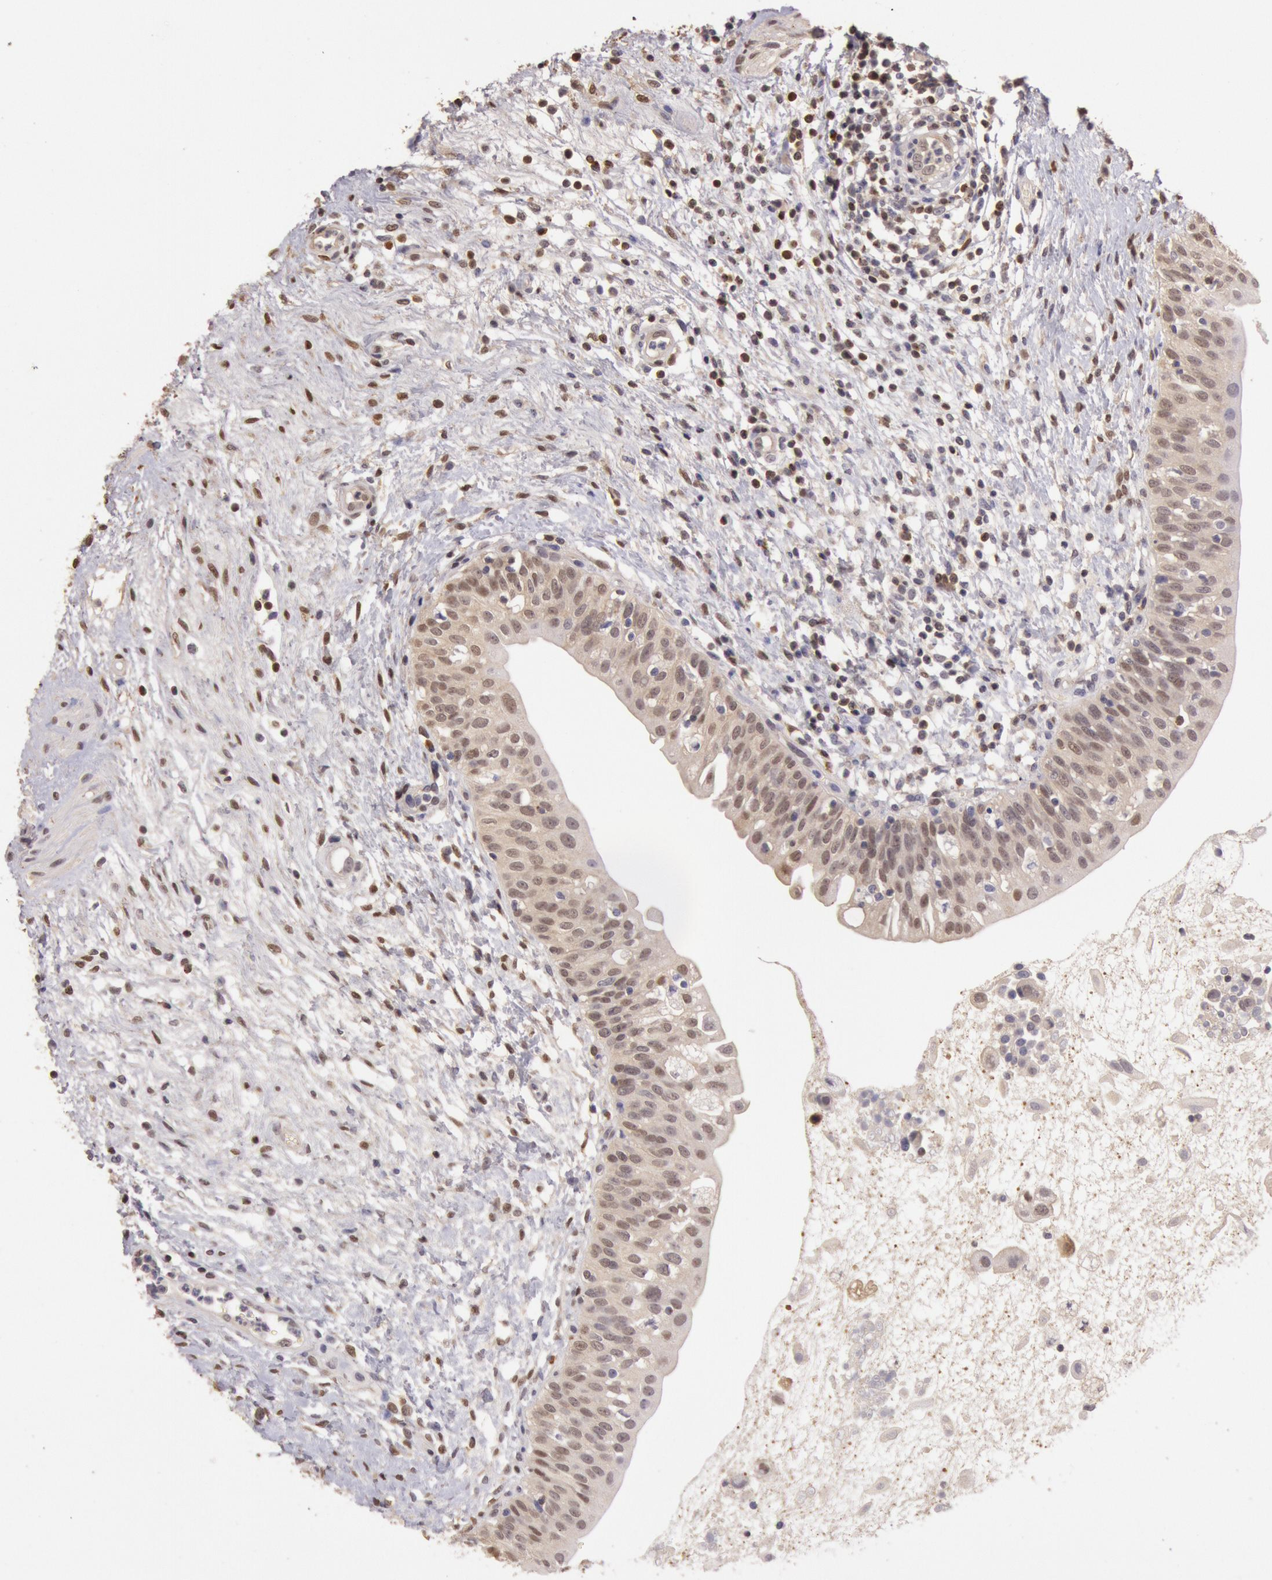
{"staining": {"intensity": "weak", "quantity": "25%-75%", "location": "cytoplasmic/membranous,nuclear"}, "tissue": "urinary bladder", "cell_type": "Urothelial cells", "image_type": "normal", "snomed": [{"axis": "morphology", "description": "Normal tissue, NOS"}, {"axis": "topography", "description": "Urinary bladder"}], "caption": "IHC of normal urinary bladder demonstrates low levels of weak cytoplasmic/membranous,nuclear positivity in about 25%-75% of urothelial cells.", "gene": "SOD1", "patient": {"sex": "female", "age": 55}}